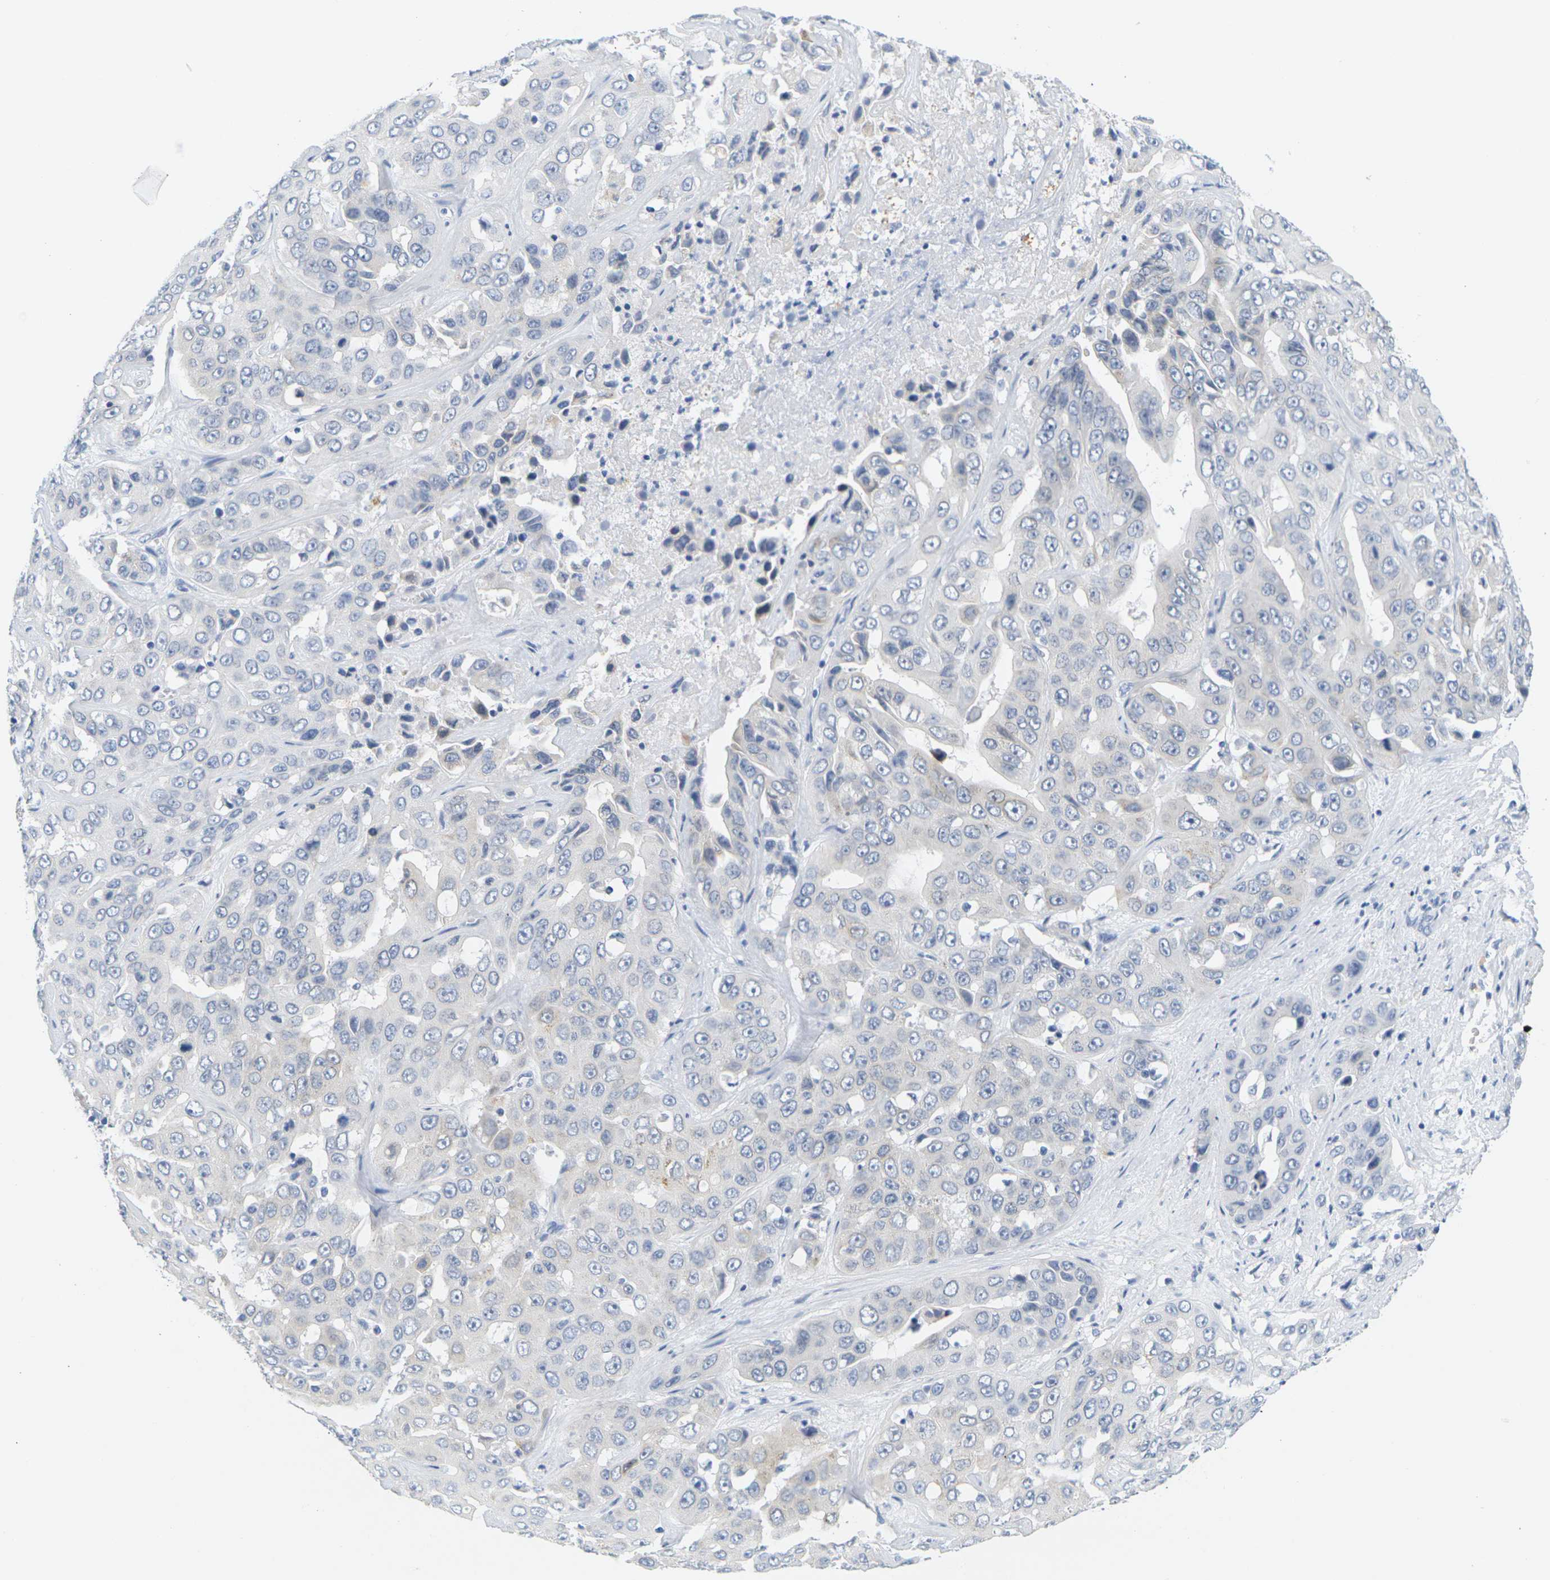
{"staining": {"intensity": "negative", "quantity": "none", "location": "none"}, "tissue": "liver cancer", "cell_type": "Tumor cells", "image_type": "cancer", "snomed": [{"axis": "morphology", "description": "Cholangiocarcinoma"}, {"axis": "topography", "description": "Liver"}], "caption": "Tumor cells are negative for brown protein staining in liver cholangiocarcinoma.", "gene": "HLA-DOB", "patient": {"sex": "female", "age": 52}}